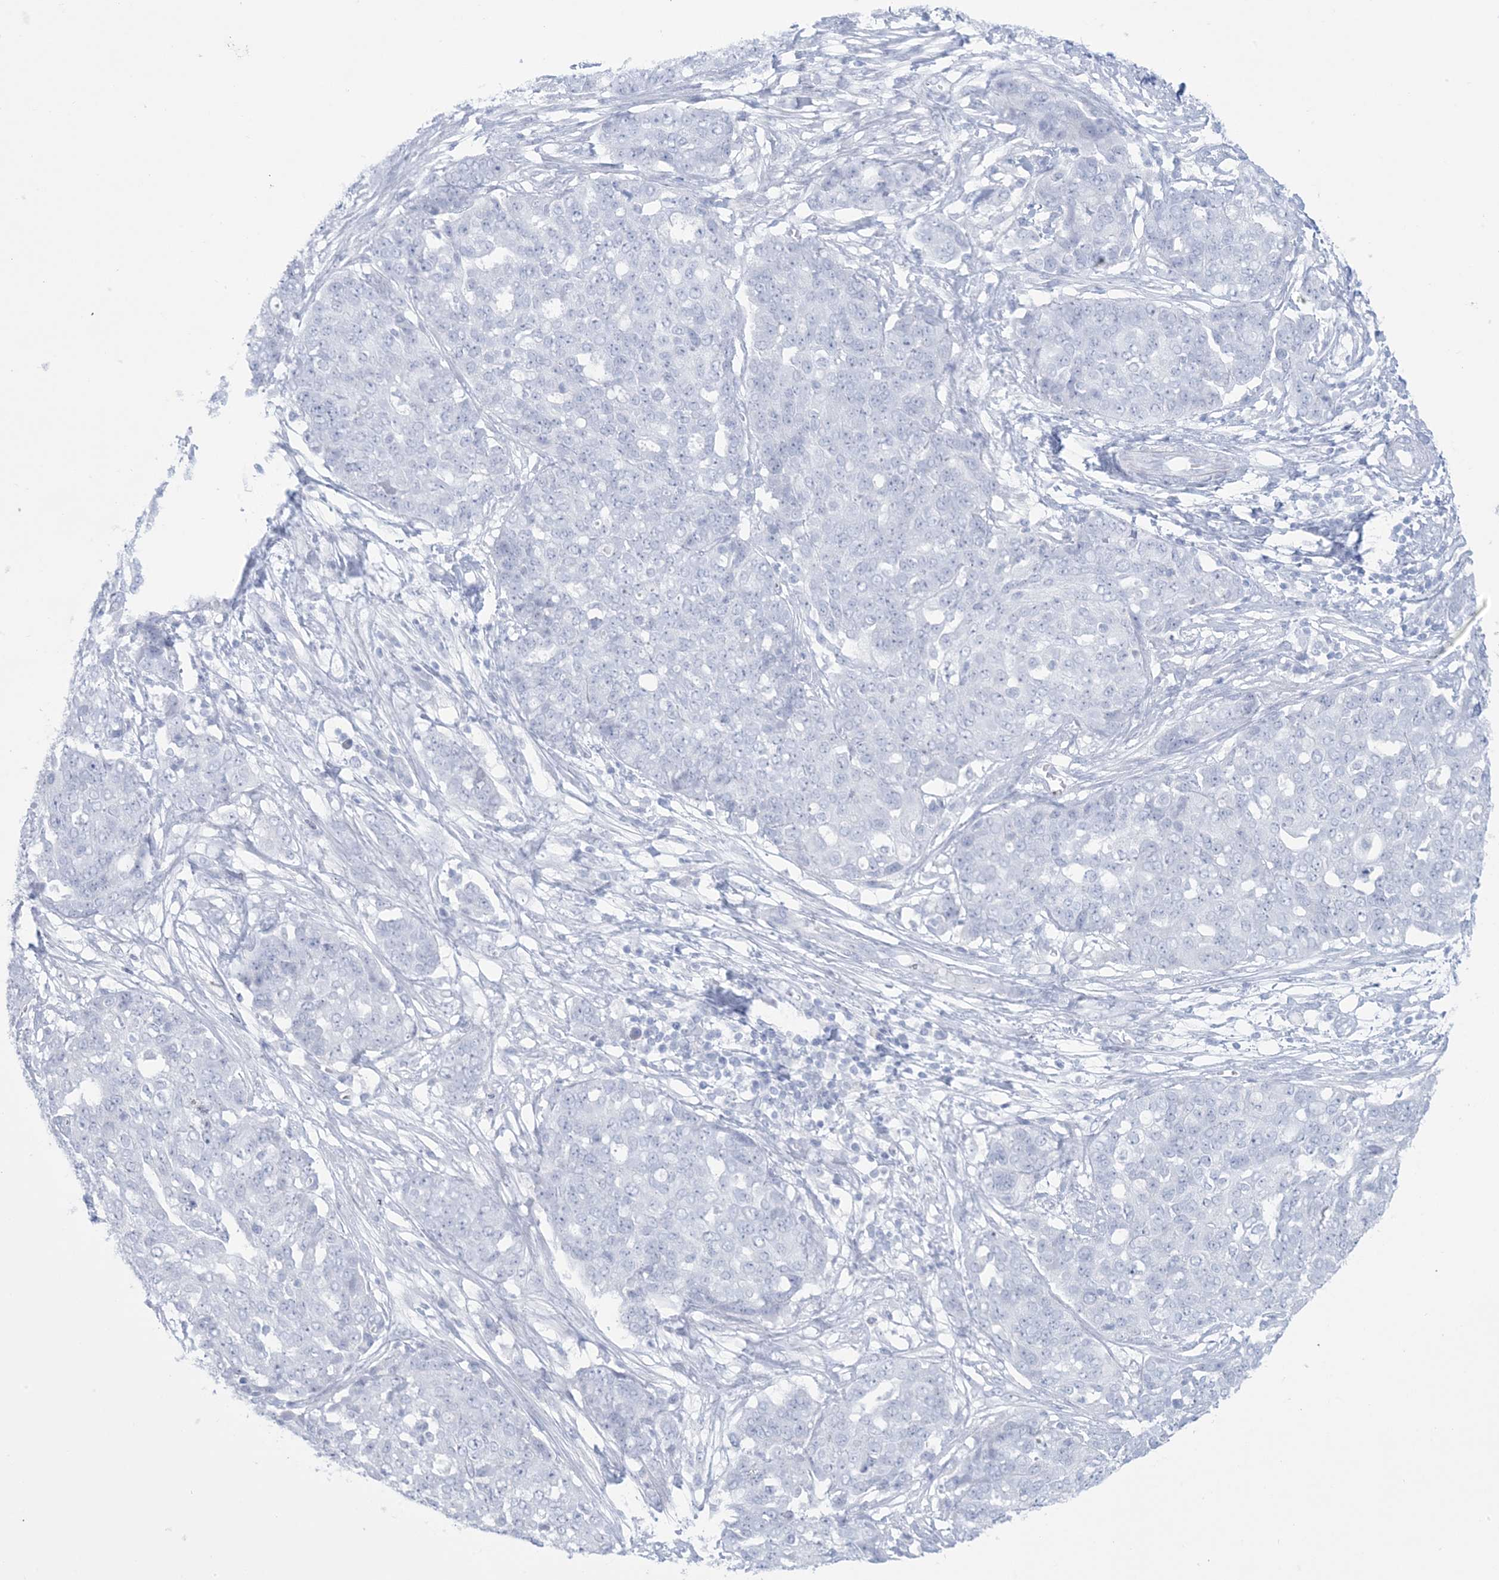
{"staining": {"intensity": "negative", "quantity": "none", "location": "none"}, "tissue": "ovarian cancer", "cell_type": "Tumor cells", "image_type": "cancer", "snomed": [{"axis": "morphology", "description": "Cystadenocarcinoma, serous, NOS"}, {"axis": "topography", "description": "Soft tissue"}, {"axis": "topography", "description": "Ovary"}], "caption": "Immunohistochemical staining of serous cystadenocarcinoma (ovarian) displays no significant expression in tumor cells.", "gene": "AGXT", "patient": {"sex": "female", "age": 57}}